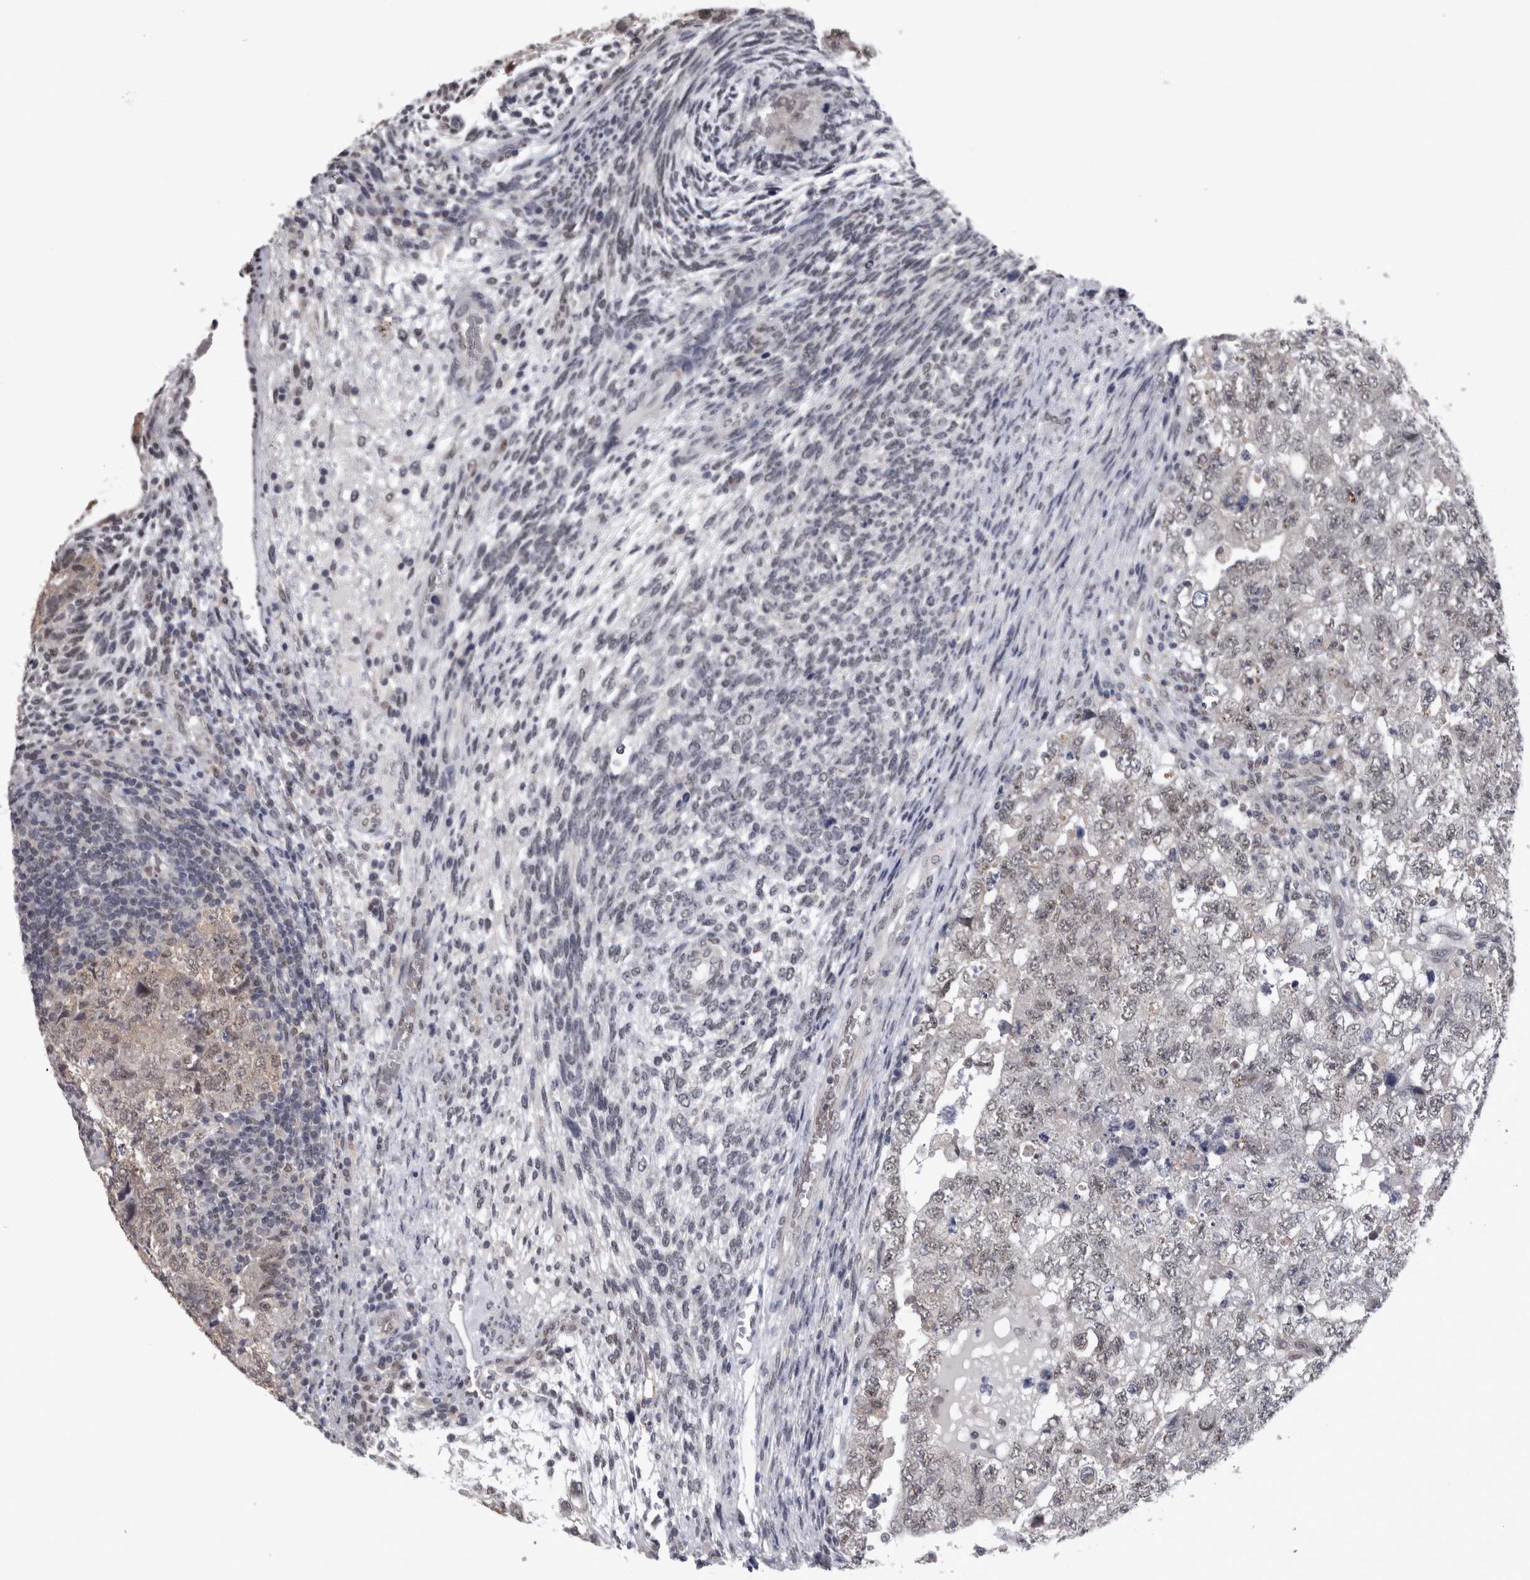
{"staining": {"intensity": "weak", "quantity": "<25%", "location": "nuclear"}, "tissue": "testis cancer", "cell_type": "Tumor cells", "image_type": "cancer", "snomed": [{"axis": "morphology", "description": "Carcinoma, Embryonal, NOS"}, {"axis": "topography", "description": "Testis"}], "caption": "A micrograph of testis cancer (embryonal carcinoma) stained for a protein exhibits no brown staining in tumor cells. (Brightfield microscopy of DAB IHC at high magnification).", "gene": "PEBP4", "patient": {"sex": "male", "age": 36}}